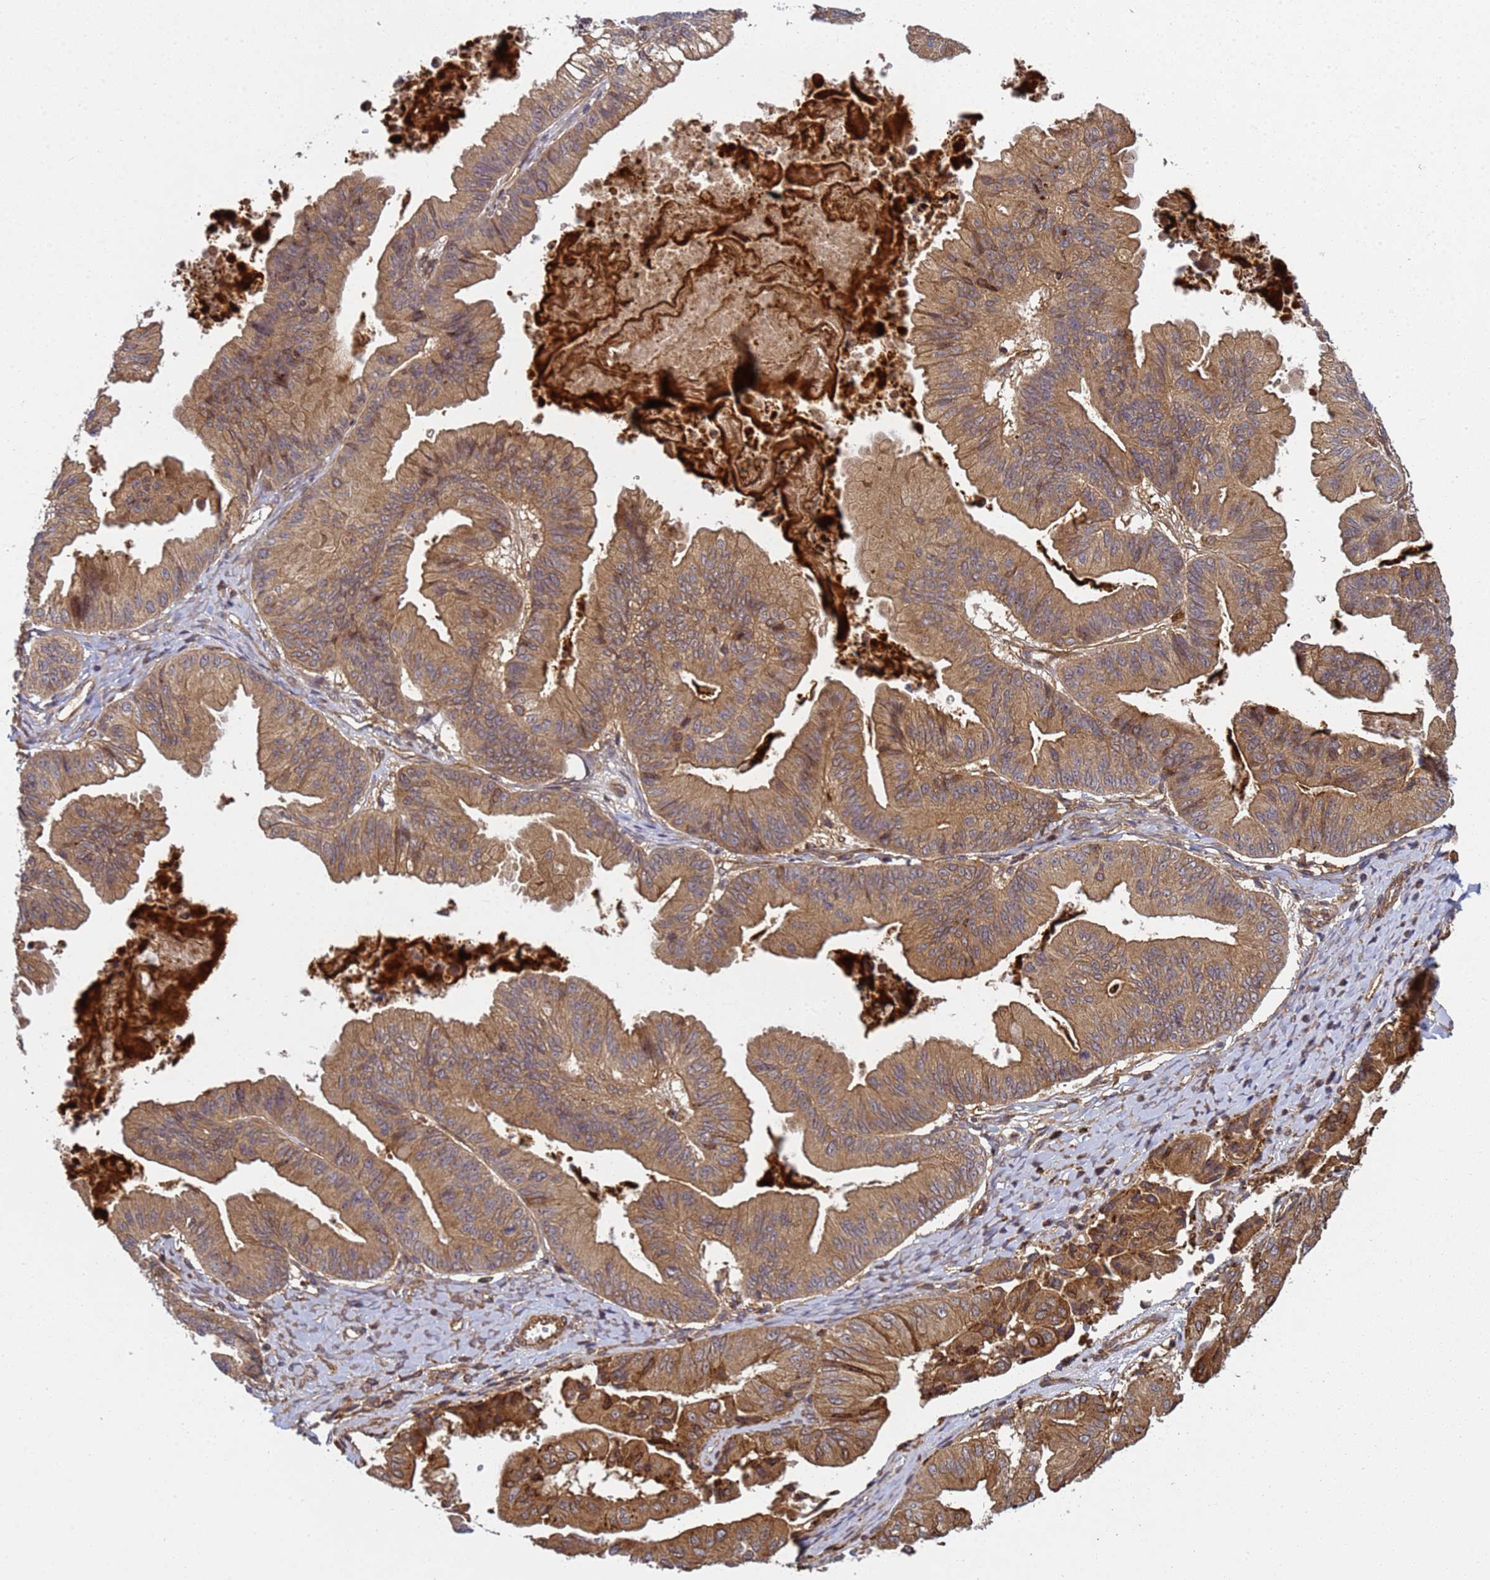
{"staining": {"intensity": "moderate", "quantity": ">75%", "location": "cytoplasmic/membranous"}, "tissue": "ovarian cancer", "cell_type": "Tumor cells", "image_type": "cancer", "snomed": [{"axis": "morphology", "description": "Cystadenocarcinoma, mucinous, NOS"}, {"axis": "topography", "description": "Ovary"}], "caption": "Immunohistochemistry photomicrograph of ovarian mucinous cystadenocarcinoma stained for a protein (brown), which demonstrates medium levels of moderate cytoplasmic/membranous expression in approximately >75% of tumor cells.", "gene": "C8orf34", "patient": {"sex": "female", "age": 61}}